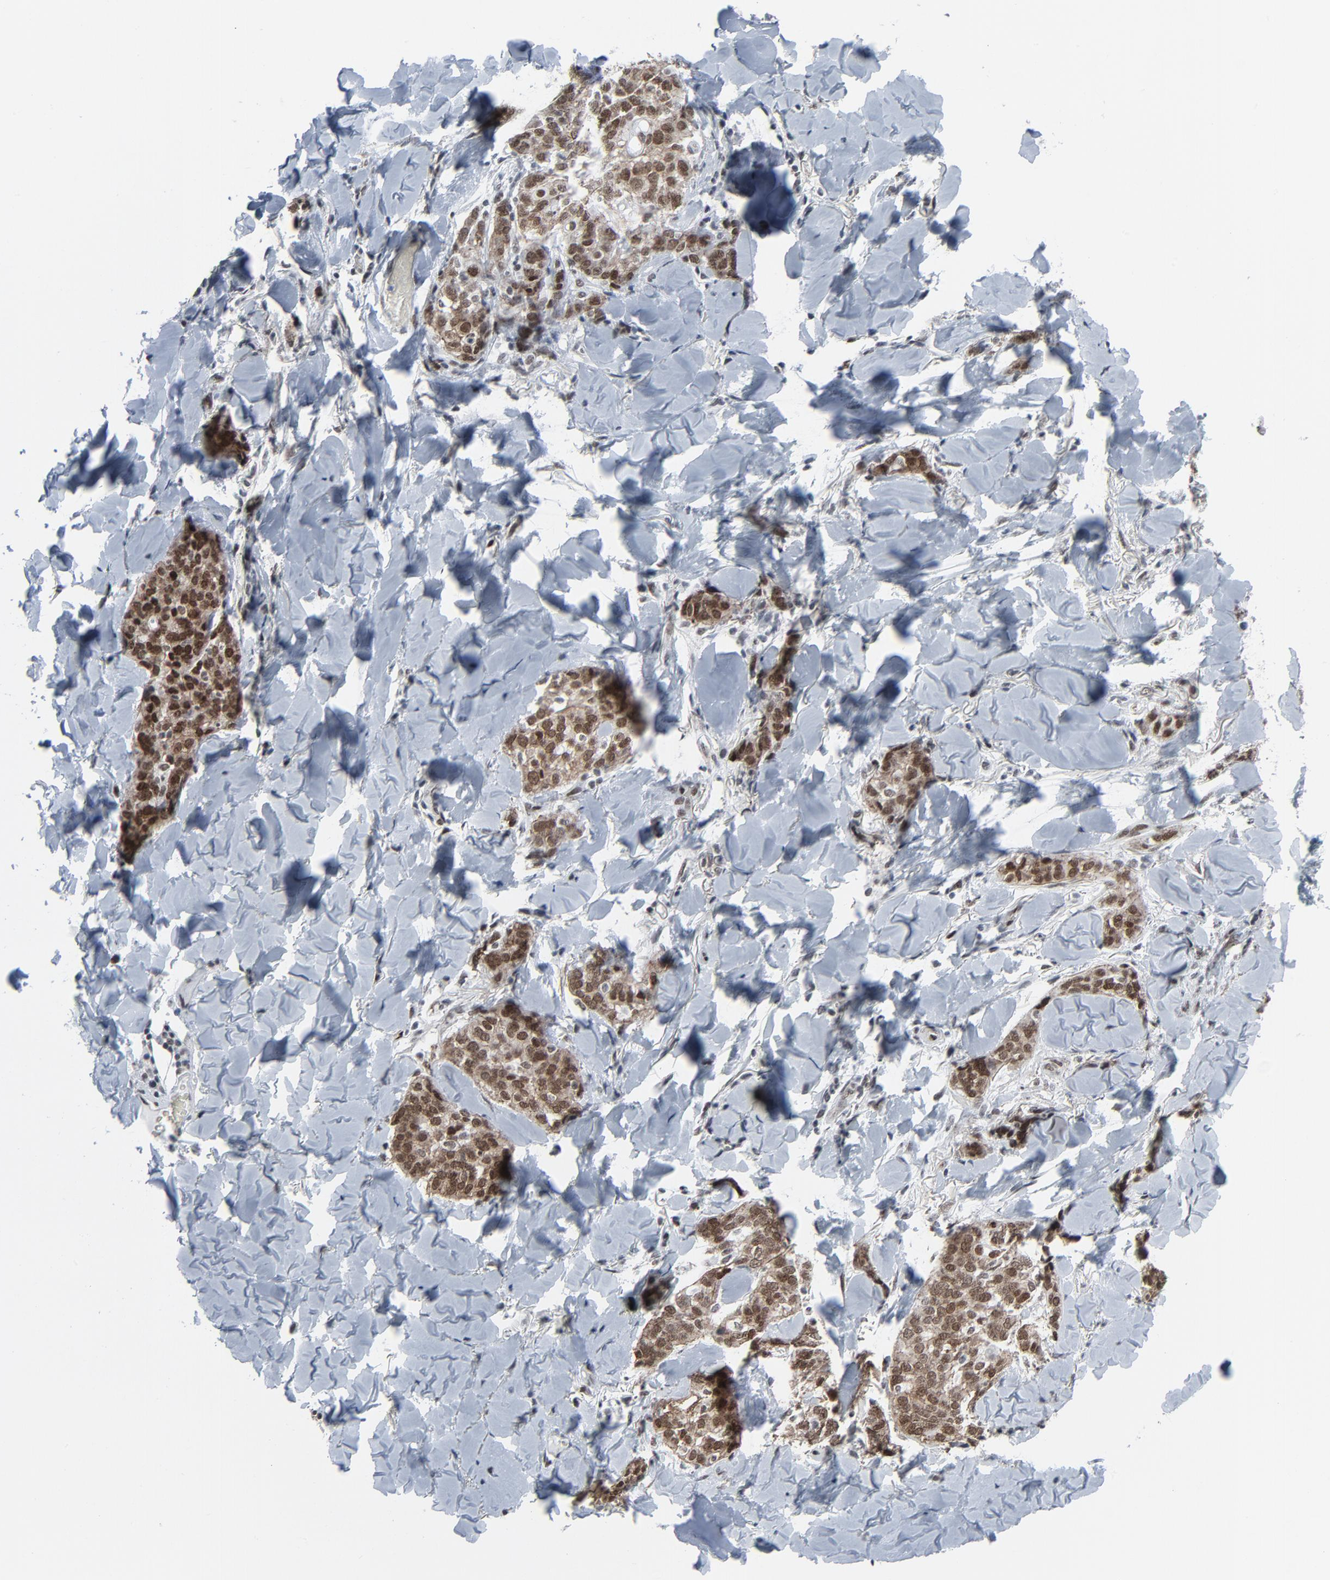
{"staining": {"intensity": "strong", "quantity": ">75%", "location": "cytoplasmic/membranous,nuclear"}, "tissue": "skin cancer", "cell_type": "Tumor cells", "image_type": "cancer", "snomed": [{"axis": "morphology", "description": "Normal tissue, NOS"}, {"axis": "morphology", "description": "Squamous cell carcinoma, NOS"}, {"axis": "topography", "description": "Skin"}], "caption": "Immunohistochemical staining of human squamous cell carcinoma (skin) shows high levels of strong cytoplasmic/membranous and nuclear positivity in approximately >75% of tumor cells.", "gene": "FBXO28", "patient": {"sex": "female", "age": 83}}